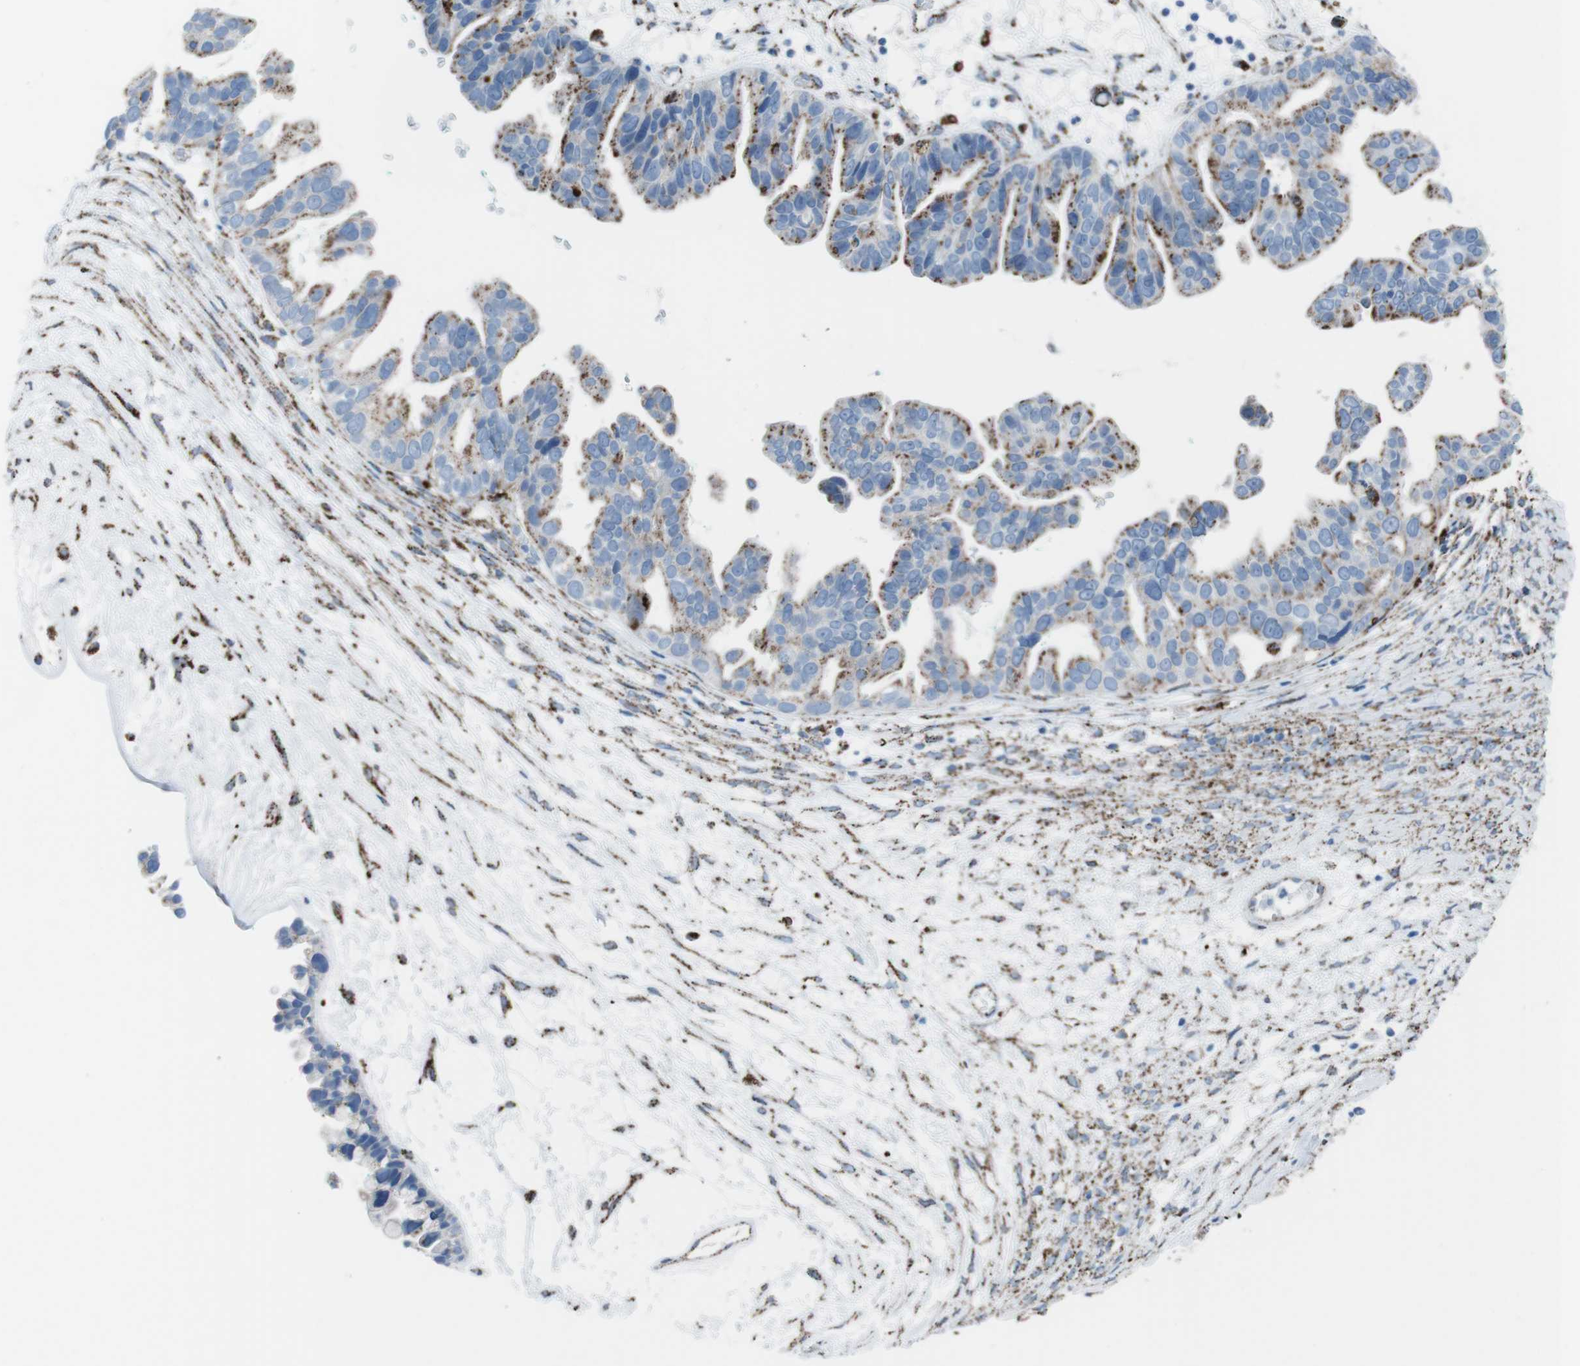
{"staining": {"intensity": "moderate", "quantity": ">75%", "location": "cytoplasmic/membranous"}, "tissue": "ovarian cancer", "cell_type": "Tumor cells", "image_type": "cancer", "snomed": [{"axis": "morphology", "description": "Cystadenocarcinoma, serous, NOS"}, {"axis": "topography", "description": "Ovary"}], "caption": "Approximately >75% of tumor cells in human ovarian cancer display moderate cytoplasmic/membranous protein positivity as visualized by brown immunohistochemical staining.", "gene": "SCARB2", "patient": {"sex": "female", "age": 56}}